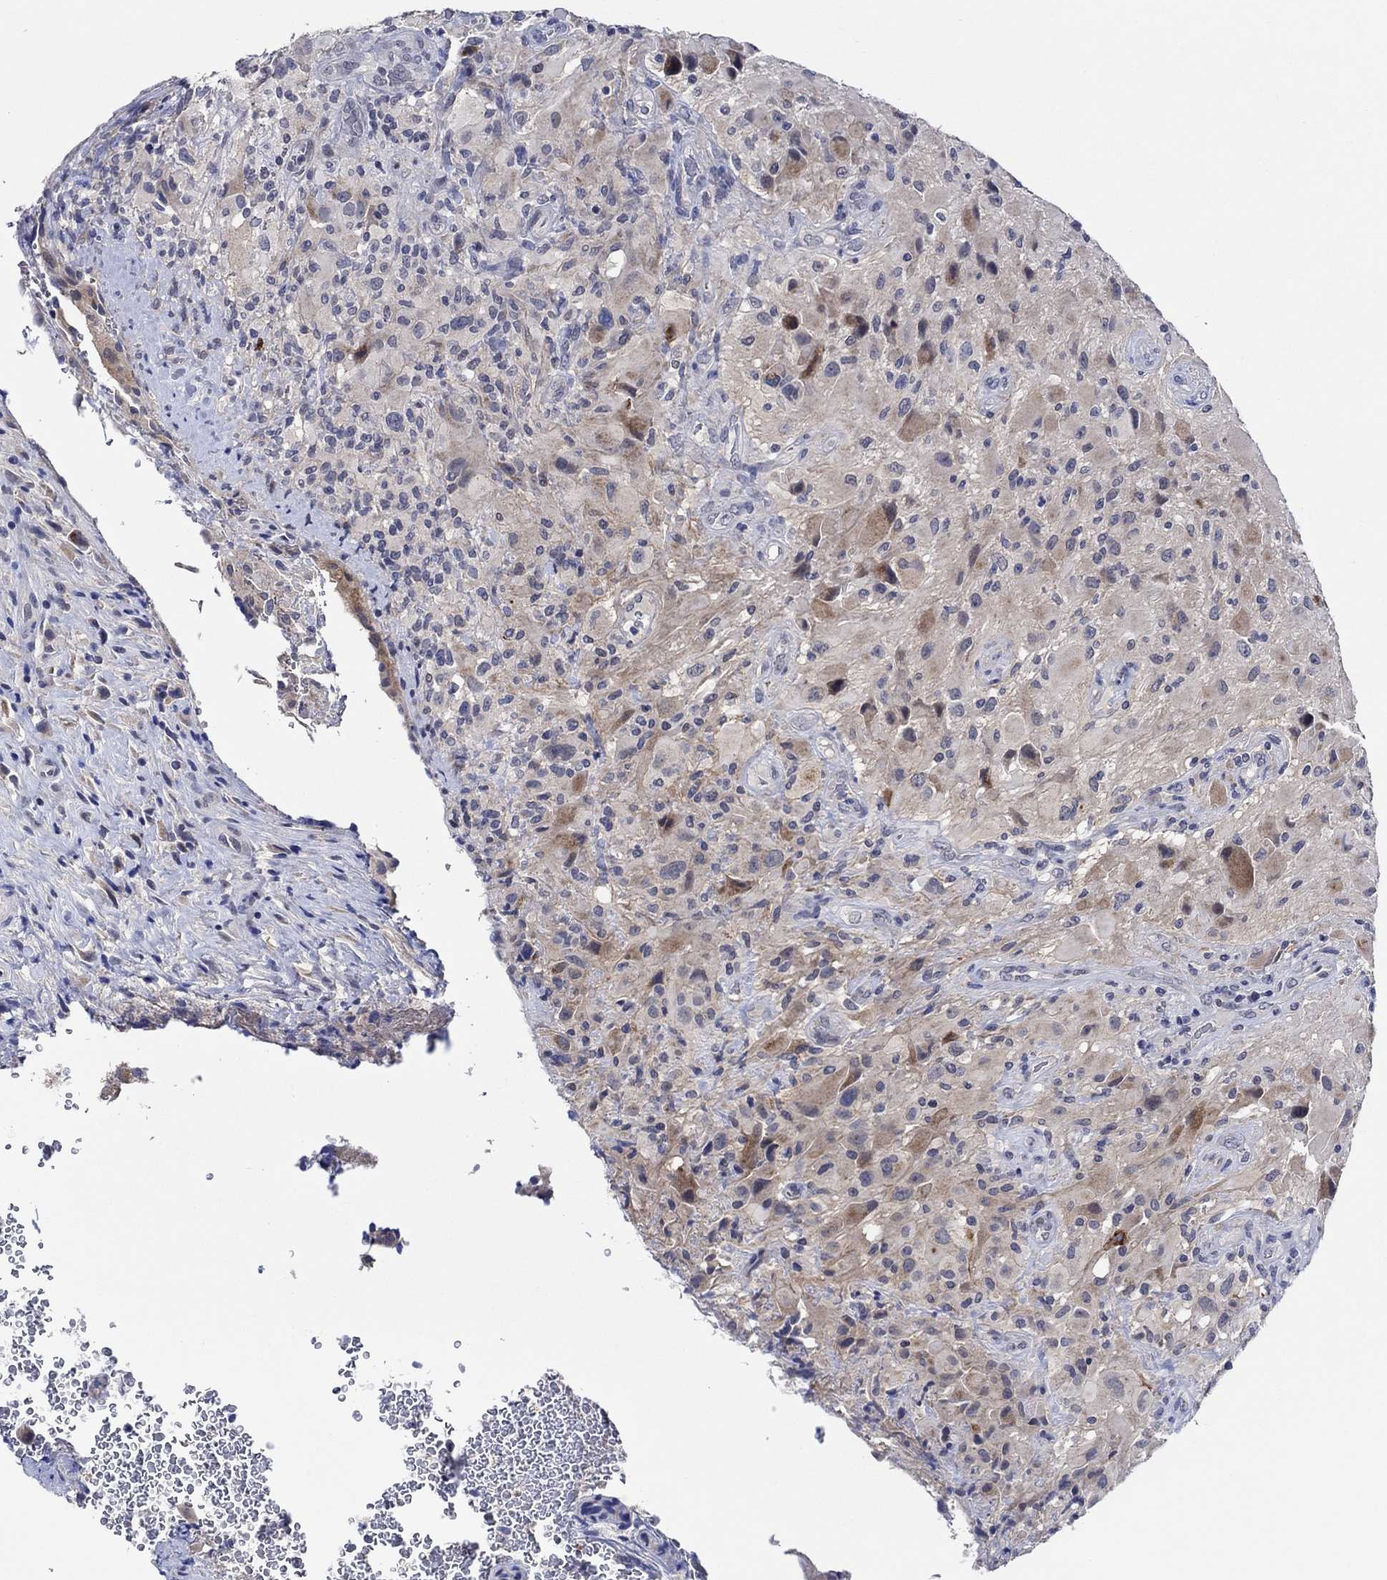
{"staining": {"intensity": "negative", "quantity": "none", "location": "none"}, "tissue": "glioma", "cell_type": "Tumor cells", "image_type": "cancer", "snomed": [{"axis": "morphology", "description": "Glioma, malignant, High grade"}, {"axis": "topography", "description": "Cerebral cortex"}], "caption": "Glioma was stained to show a protein in brown. There is no significant expression in tumor cells. (DAB immunohistochemistry (IHC) with hematoxylin counter stain).", "gene": "PRRT3", "patient": {"sex": "male", "age": 35}}